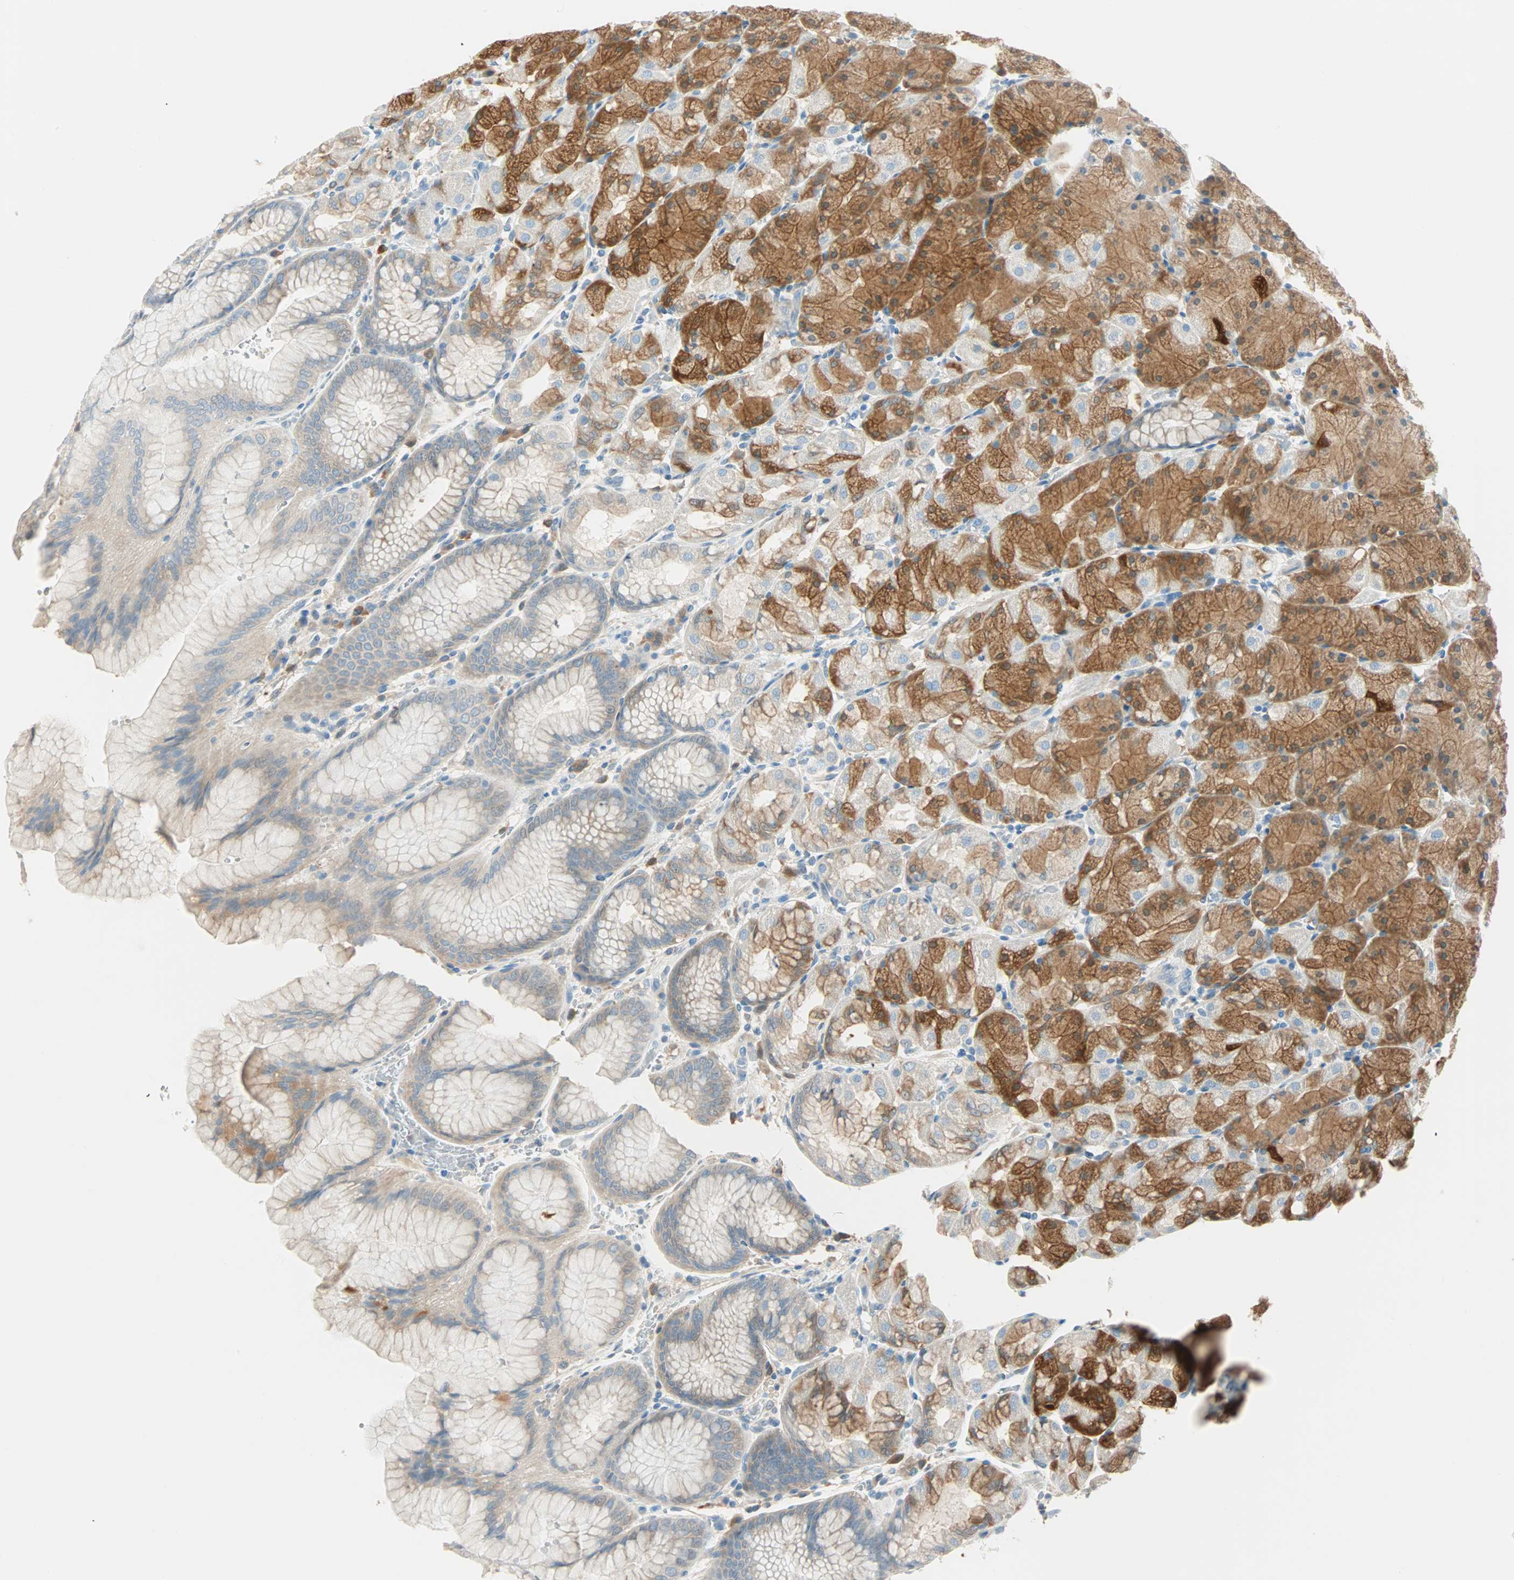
{"staining": {"intensity": "strong", "quantity": "25%-75%", "location": "cytoplasmic/membranous"}, "tissue": "stomach", "cell_type": "Glandular cells", "image_type": "normal", "snomed": [{"axis": "morphology", "description": "Normal tissue, NOS"}, {"axis": "topography", "description": "Stomach, upper"}, {"axis": "topography", "description": "Stomach"}], "caption": "Human stomach stained with a brown dye reveals strong cytoplasmic/membranous positive staining in approximately 25%-75% of glandular cells.", "gene": "ATF6", "patient": {"sex": "male", "age": 76}}